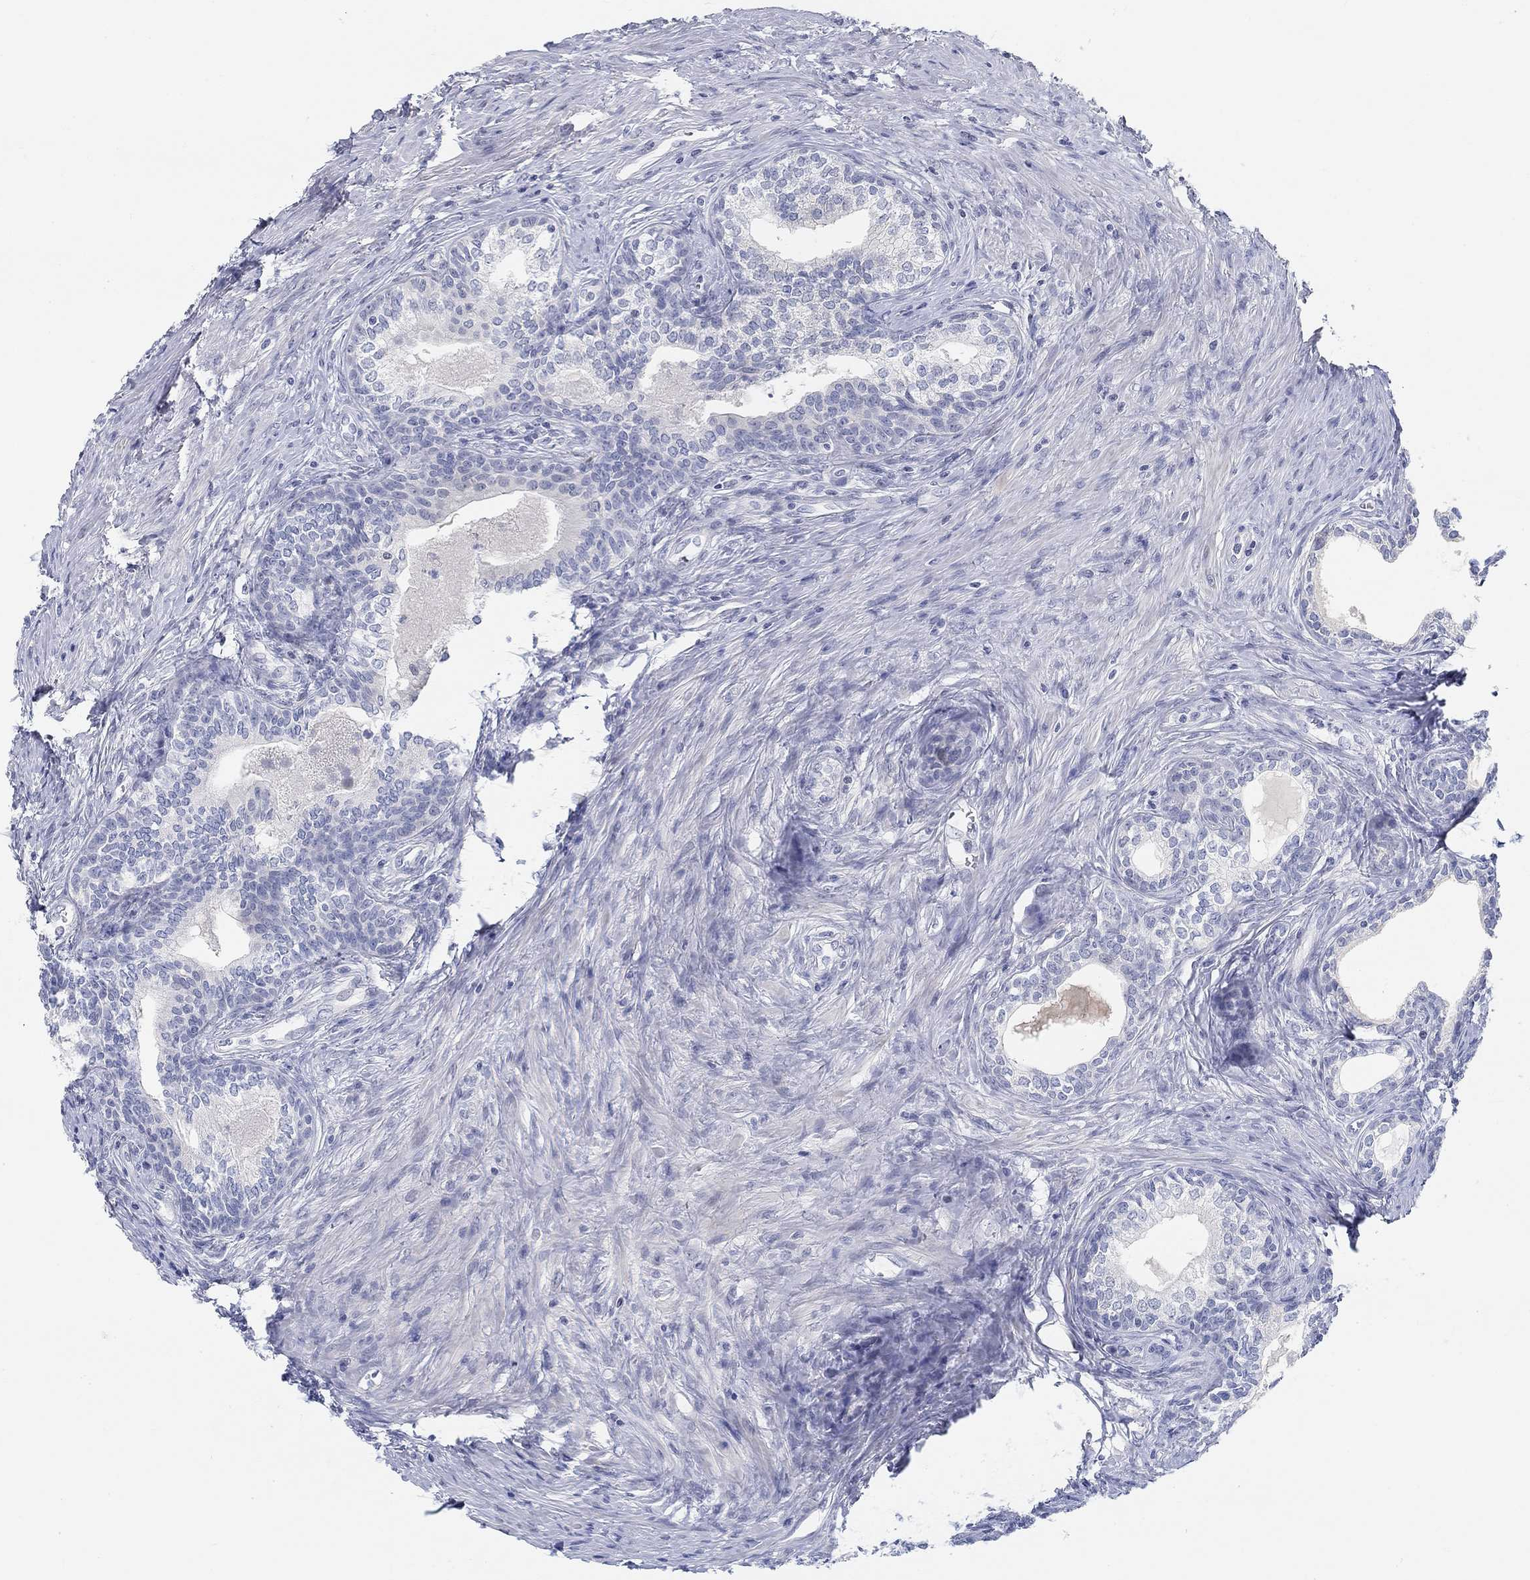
{"staining": {"intensity": "negative", "quantity": "none", "location": "none"}, "tissue": "prostate", "cell_type": "Glandular cells", "image_type": "normal", "snomed": [{"axis": "morphology", "description": "Normal tissue, NOS"}, {"axis": "topography", "description": "Prostate"}], "caption": "Immunohistochemistry photomicrograph of normal prostate: human prostate stained with DAB displays no significant protein staining in glandular cells. The staining is performed using DAB (3,3'-diaminobenzidine) brown chromogen with nuclei counter-stained in using hematoxylin.", "gene": "SNTG2", "patient": {"sex": "male", "age": 65}}